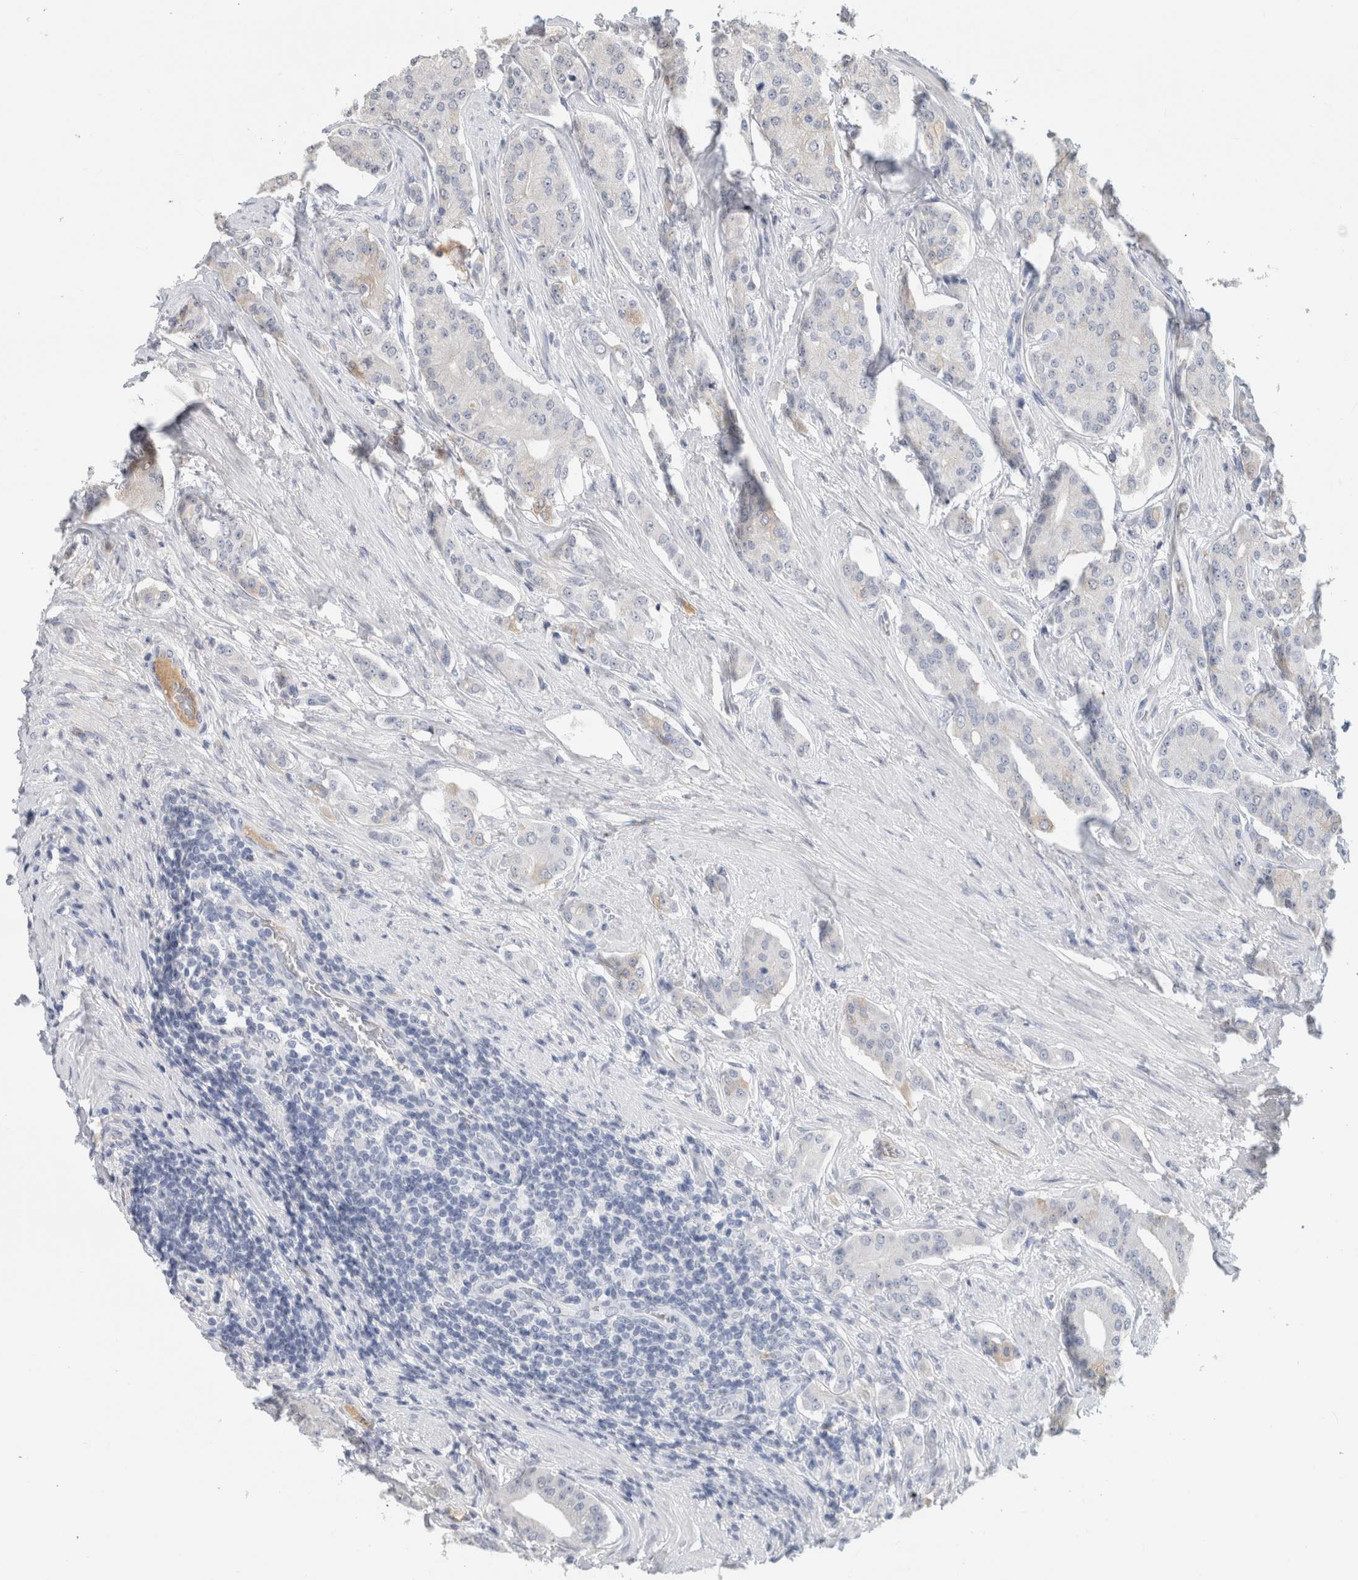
{"staining": {"intensity": "negative", "quantity": "none", "location": "none"}, "tissue": "prostate cancer", "cell_type": "Tumor cells", "image_type": "cancer", "snomed": [{"axis": "morphology", "description": "Adenocarcinoma, High grade"}, {"axis": "topography", "description": "Prostate"}], "caption": "IHC of human prostate adenocarcinoma (high-grade) displays no expression in tumor cells.", "gene": "SCGB1A1", "patient": {"sex": "male", "age": 71}}